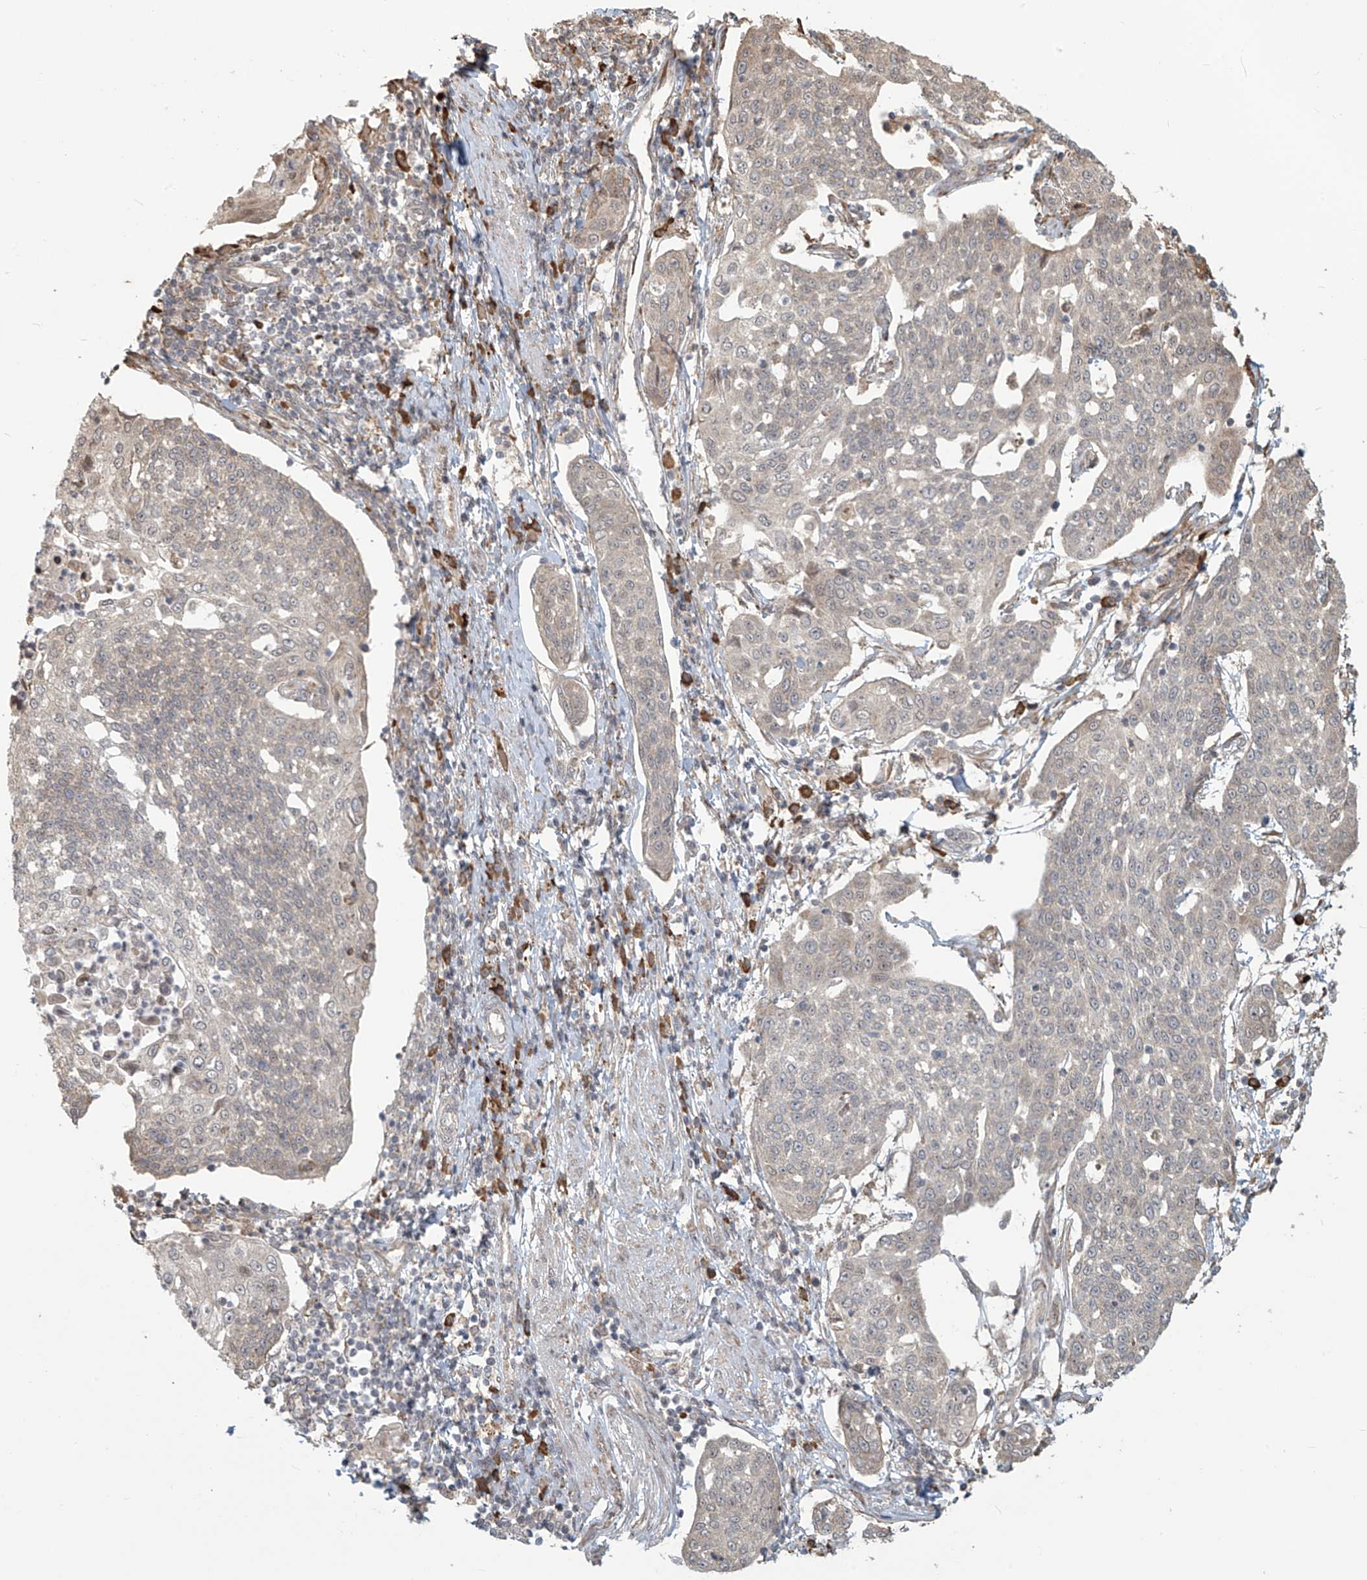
{"staining": {"intensity": "negative", "quantity": "none", "location": "none"}, "tissue": "cervical cancer", "cell_type": "Tumor cells", "image_type": "cancer", "snomed": [{"axis": "morphology", "description": "Squamous cell carcinoma, NOS"}, {"axis": "topography", "description": "Cervix"}], "caption": "This is a photomicrograph of IHC staining of cervical squamous cell carcinoma, which shows no expression in tumor cells.", "gene": "PLEKHM3", "patient": {"sex": "female", "age": 34}}